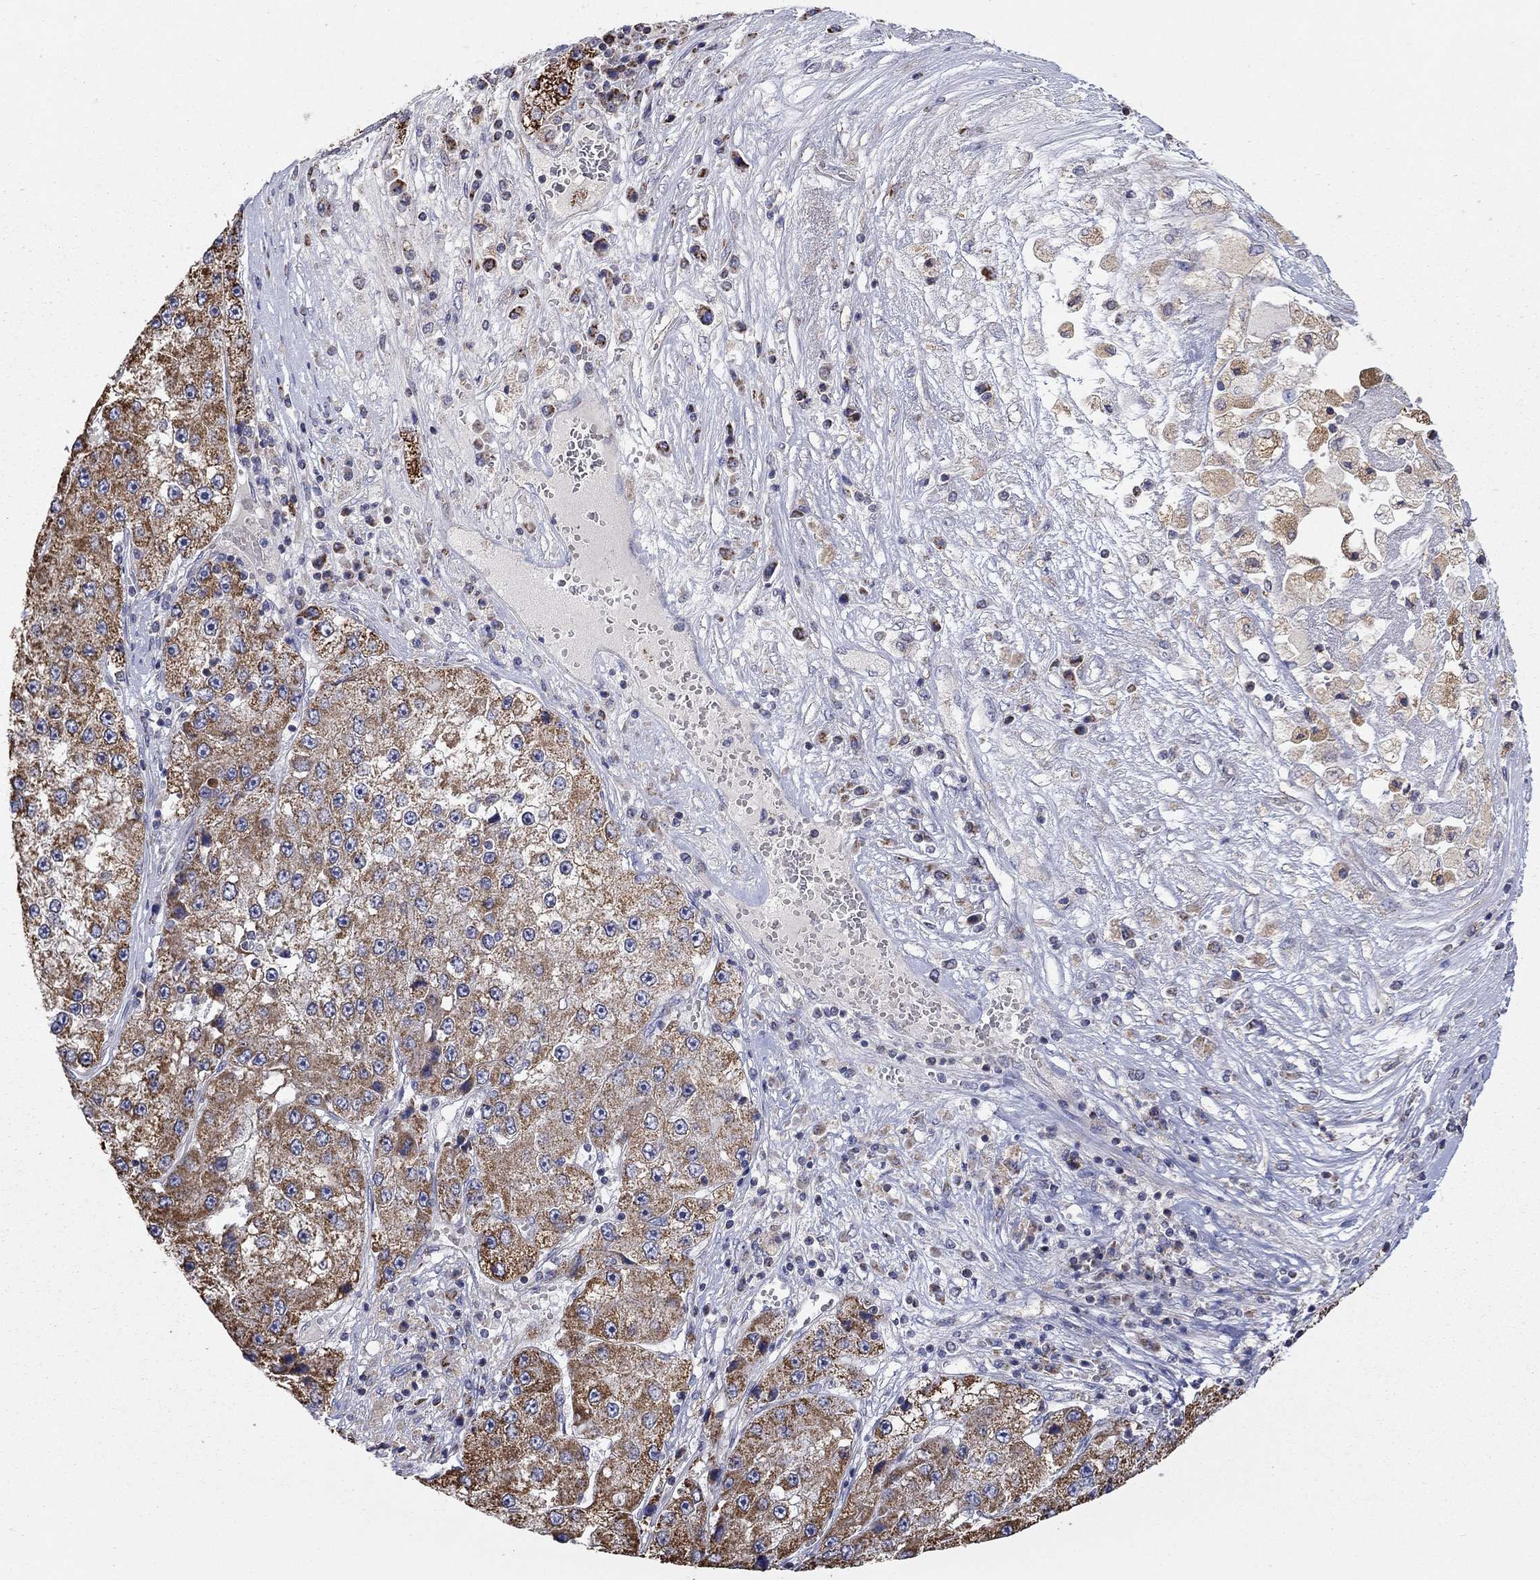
{"staining": {"intensity": "strong", "quantity": ">75%", "location": "cytoplasmic/membranous"}, "tissue": "liver cancer", "cell_type": "Tumor cells", "image_type": "cancer", "snomed": [{"axis": "morphology", "description": "Carcinoma, Hepatocellular, NOS"}, {"axis": "topography", "description": "Liver"}], "caption": "IHC histopathology image of liver cancer stained for a protein (brown), which shows high levels of strong cytoplasmic/membranous positivity in about >75% of tumor cells.", "gene": "HPS5", "patient": {"sex": "female", "age": 73}}